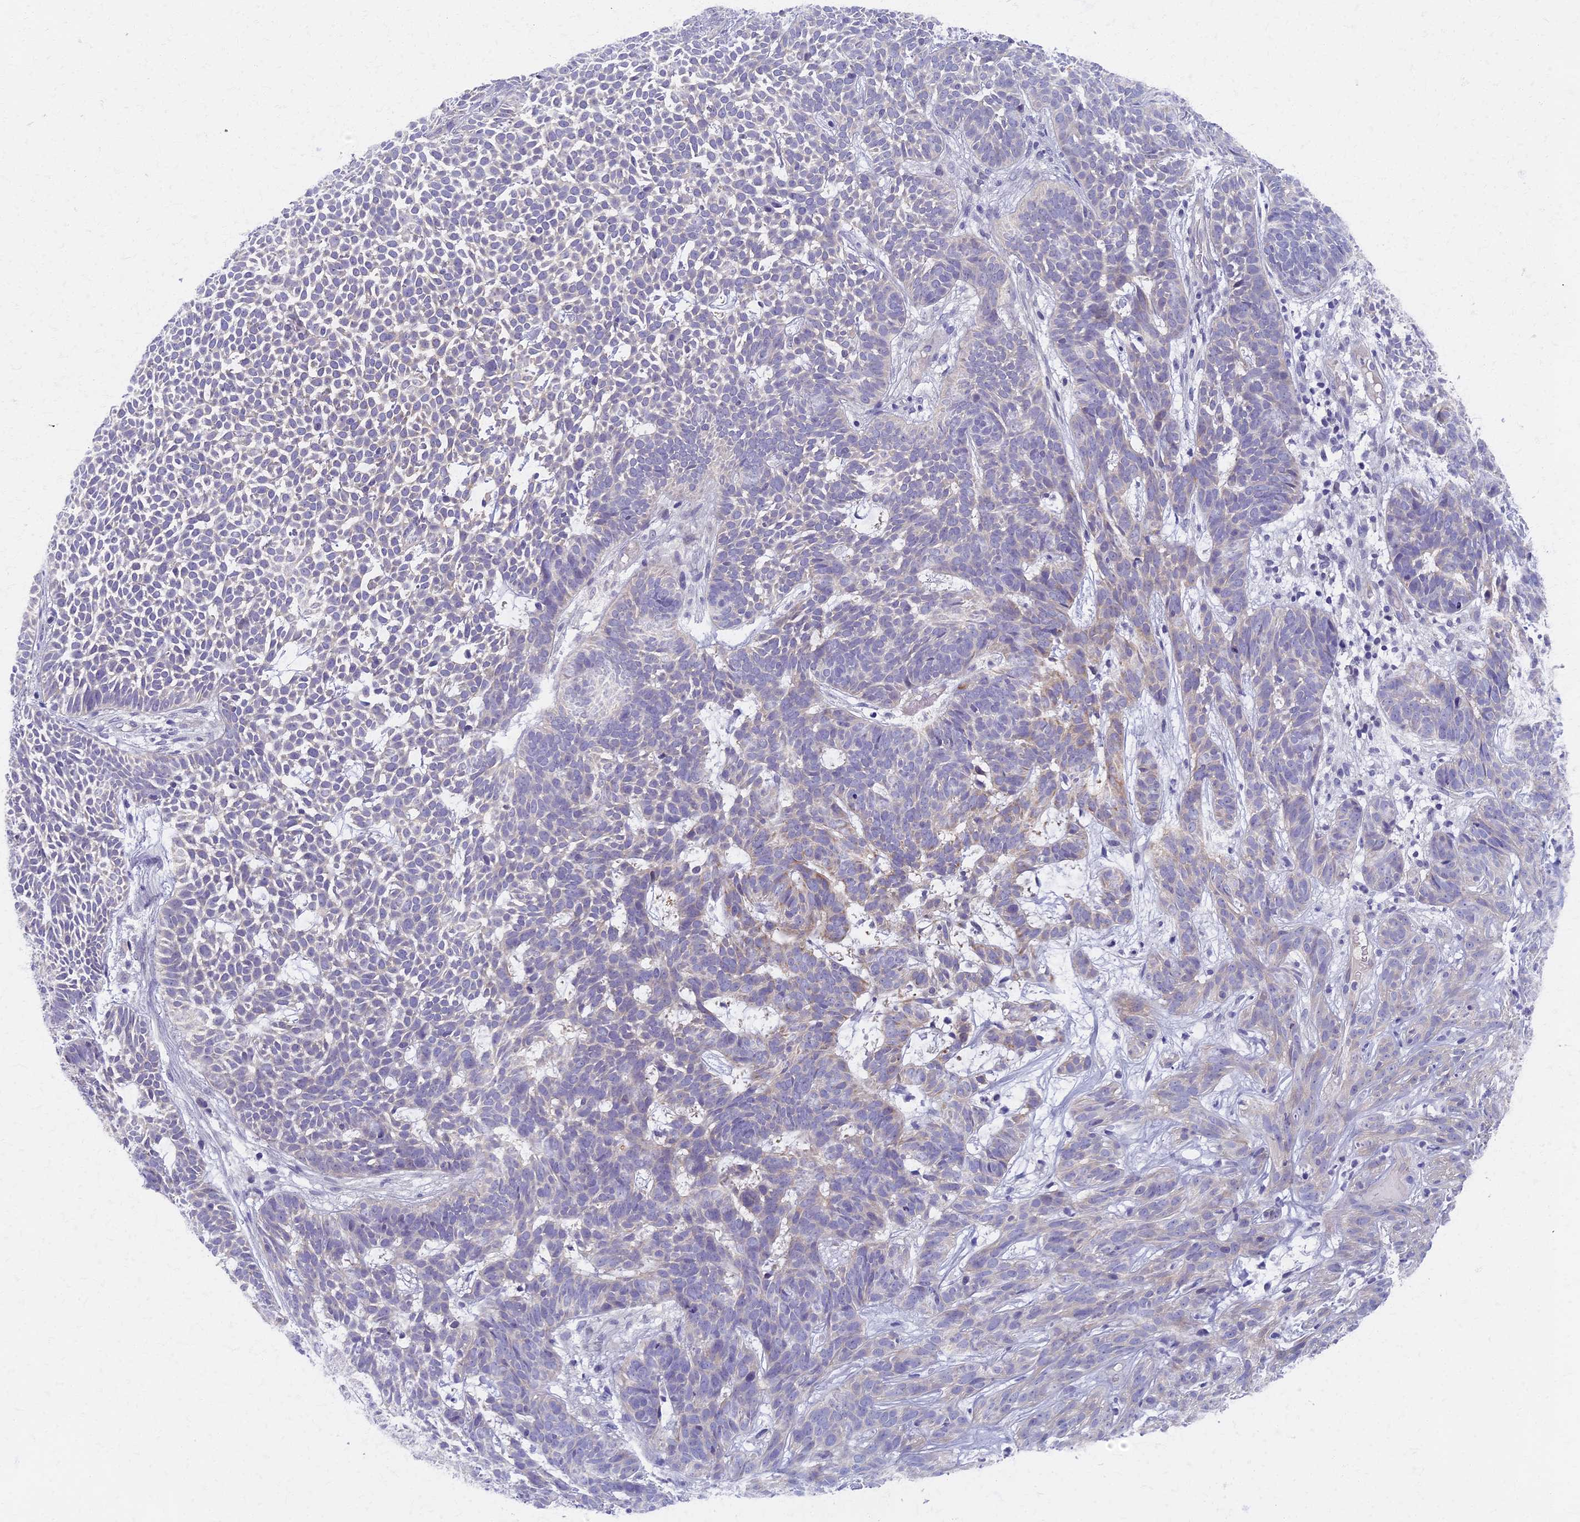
{"staining": {"intensity": "negative", "quantity": "none", "location": "none"}, "tissue": "skin cancer", "cell_type": "Tumor cells", "image_type": "cancer", "snomed": [{"axis": "morphology", "description": "Basal cell carcinoma"}, {"axis": "topography", "description": "Skin"}], "caption": "The micrograph shows no staining of tumor cells in skin cancer (basal cell carcinoma). The staining is performed using DAB (3,3'-diaminobenzidine) brown chromogen with nuclei counter-stained in using hematoxylin.", "gene": "AP4E1", "patient": {"sex": "female", "age": 78}}